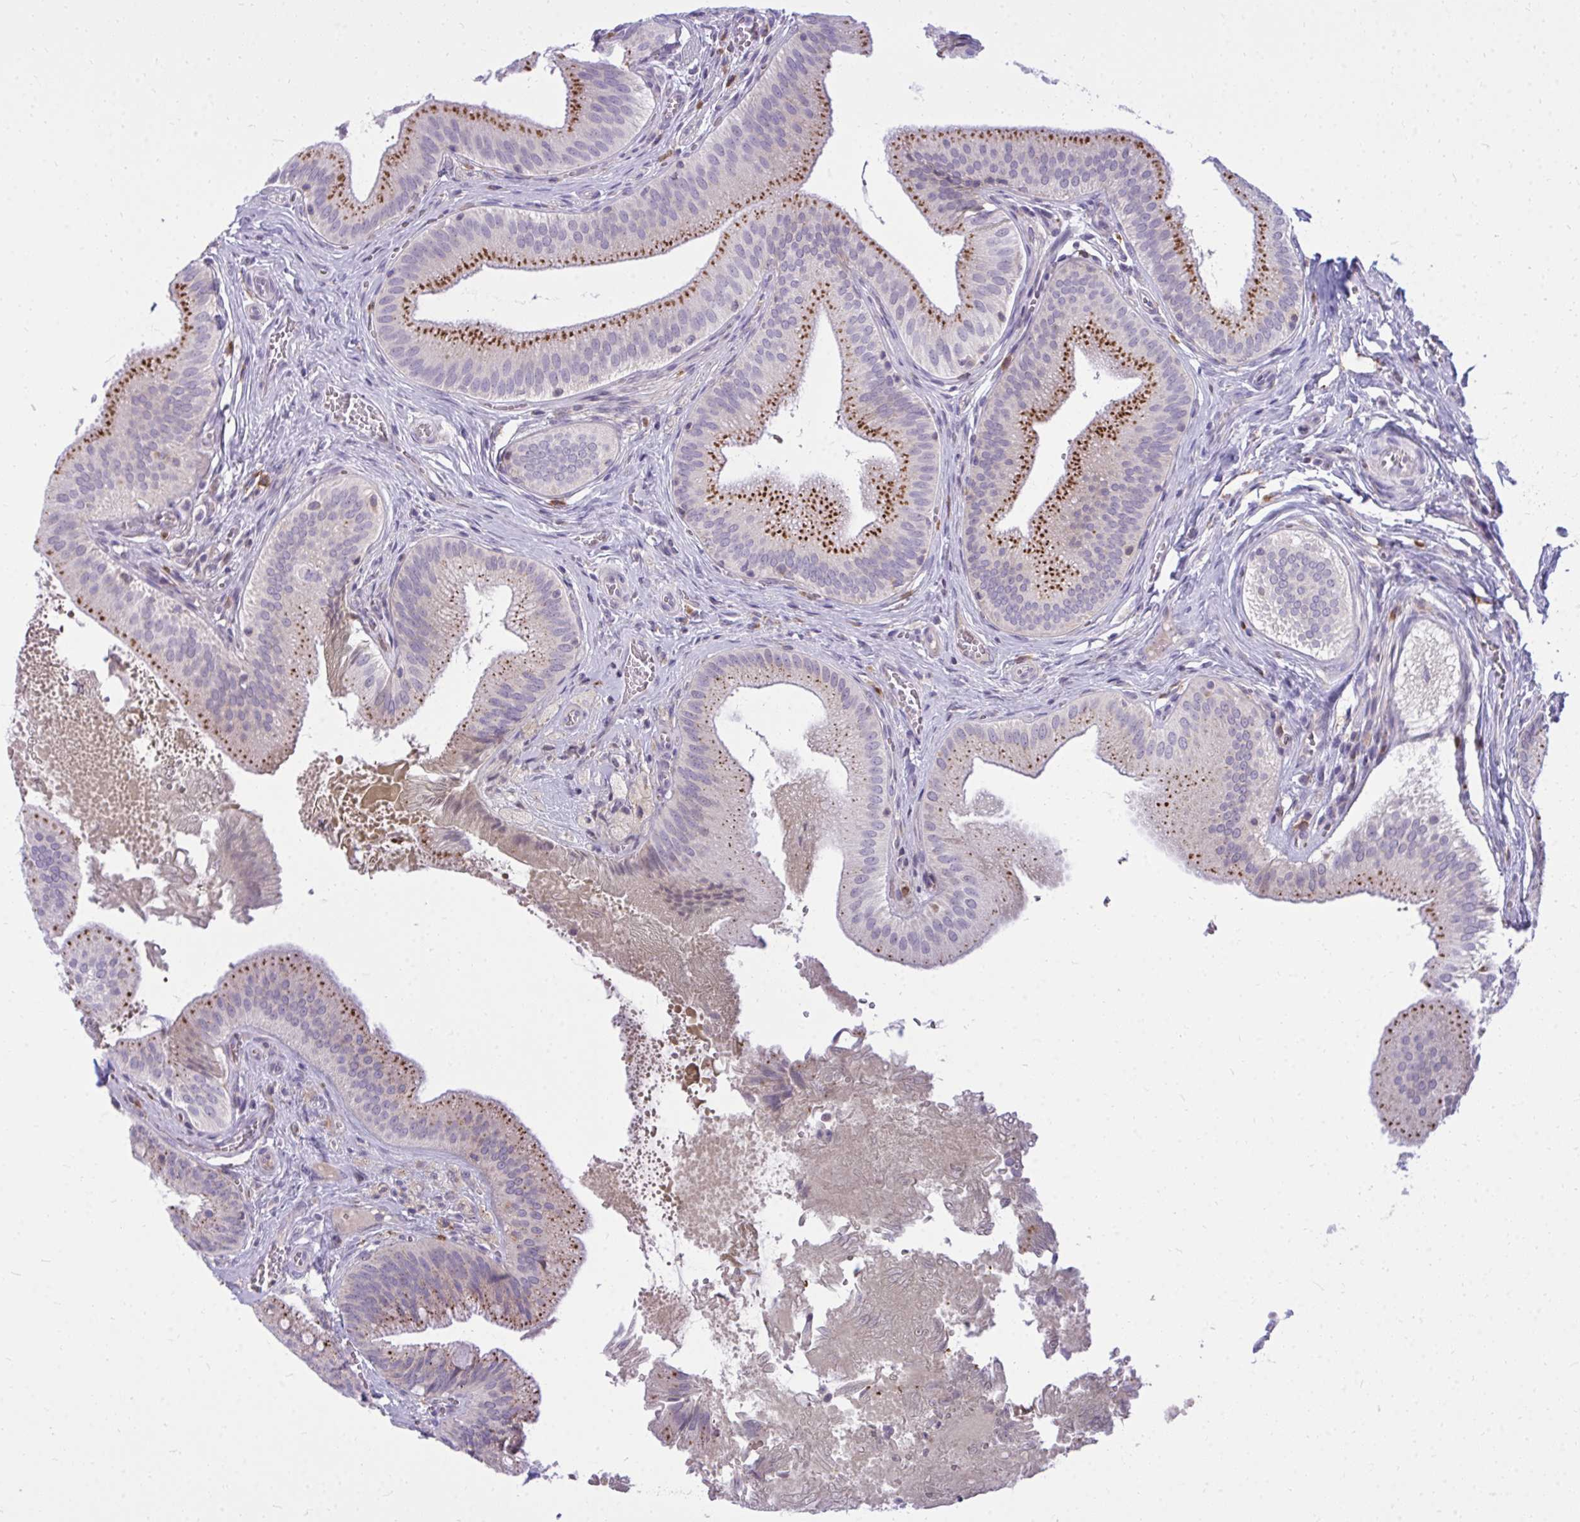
{"staining": {"intensity": "moderate", "quantity": "25%-75%", "location": "cytoplasmic/membranous"}, "tissue": "gallbladder", "cell_type": "Glandular cells", "image_type": "normal", "snomed": [{"axis": "morphology", "description": "Normal tissue, NOS"}, {"axis": "topography", "description": "Gallbladder"}], "caption": "Moderate cytoplasmic/membranous staining is identified in approximately 25%-75% of glandular cells in benign gallbladder.", "gene": "ZSCAN25", "patient": {"sex": "male", "age": 17}}